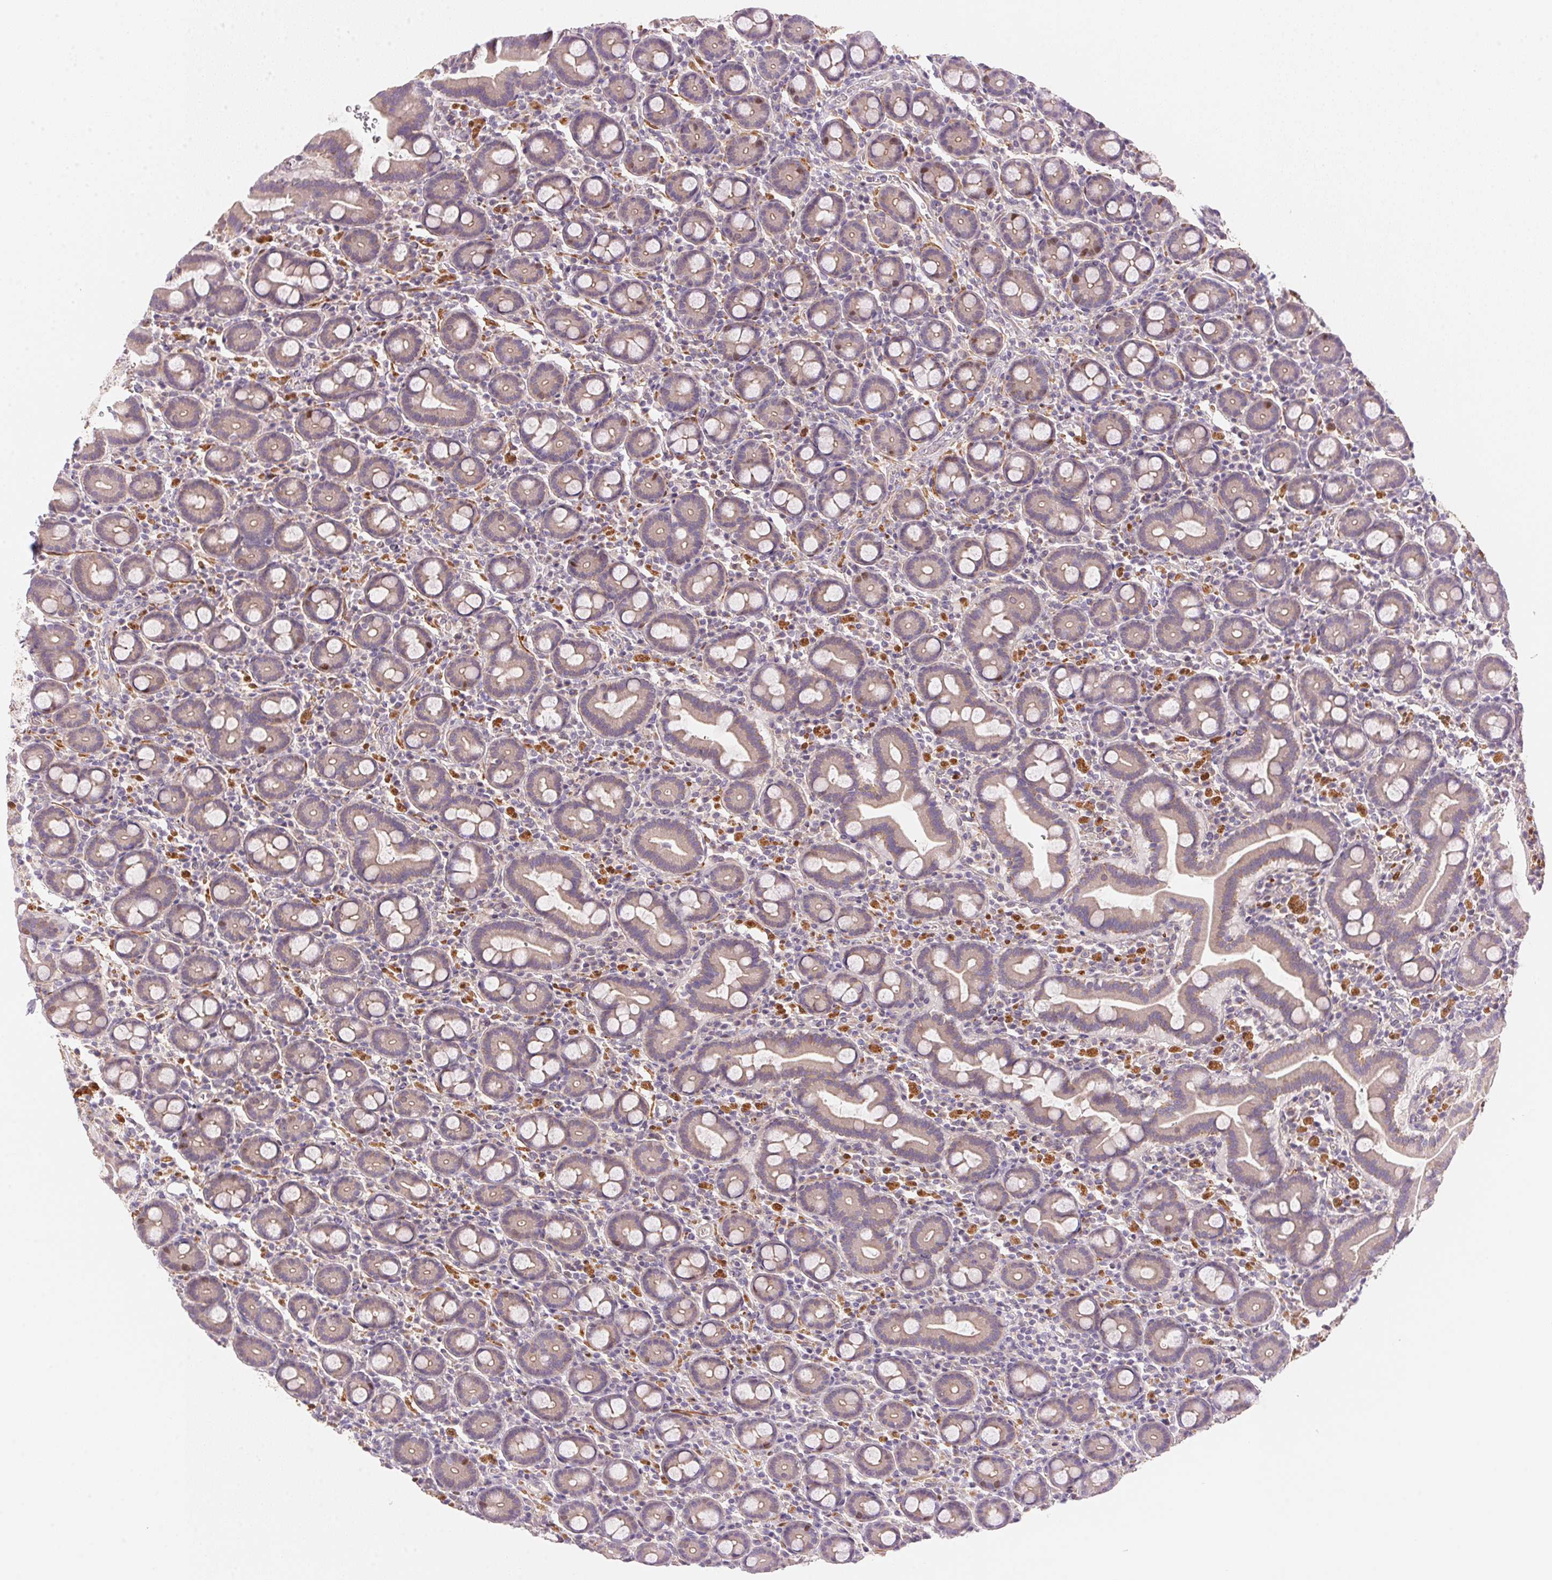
{"staining": {"intensity": "weak", "quantity": "<25%", "location": "cytoplasmic/membranous,nuclear"}, "tissue": "small intestine", "cell_type": "Glandular cells", "image_type": "normal", "snomed": [{"axis": "morphology", "description": "Normal tissue, NOS"}, {"axis": "topography", "description": "Small intestine"}], "caption": "Small intestine stained for a protein using IHC displays no staining glandular cells.", "gene": "SMTN", "patient": {"sex": "male", "age": 26}}